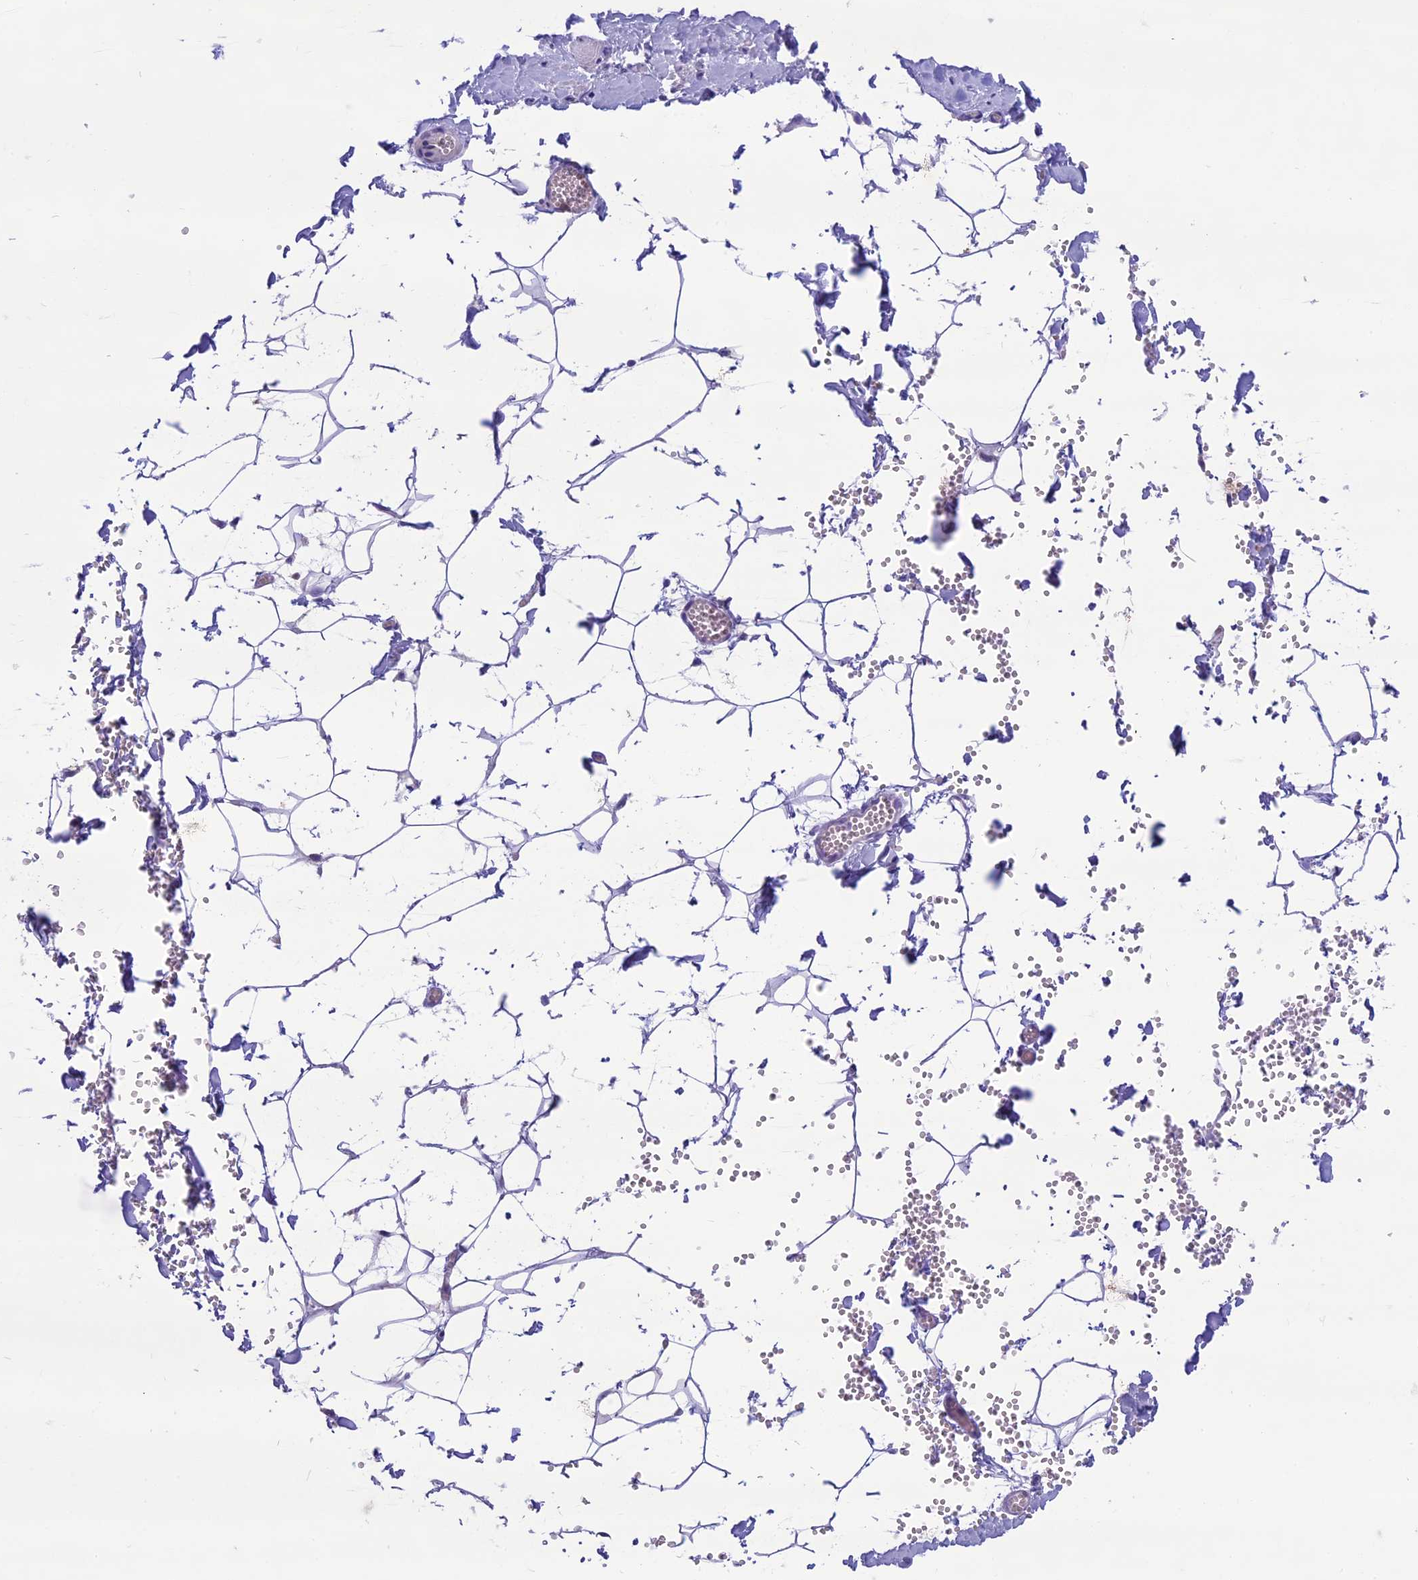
{"staining": {"intensity": "negative", "quantity": "none", "location": "none"}, "tissue": "adipose tissue", "cell_type": "Adipocytes", "image_type": "normal", "snomed": [{"axis": "morphology", "description": "Normal tissue, NOS"}, {"axis": "topography", "description": "Gallbladder"}, {"axis": "topography", "description": "Peripheral nerve tissue"}], "caption": "Adipocytes are negative for protein expression in unremarkable human adipose tissue. Nuclei are stained in blue.", "gene": "CDAN1", "patient": {"sex": "male", "age": 38}}